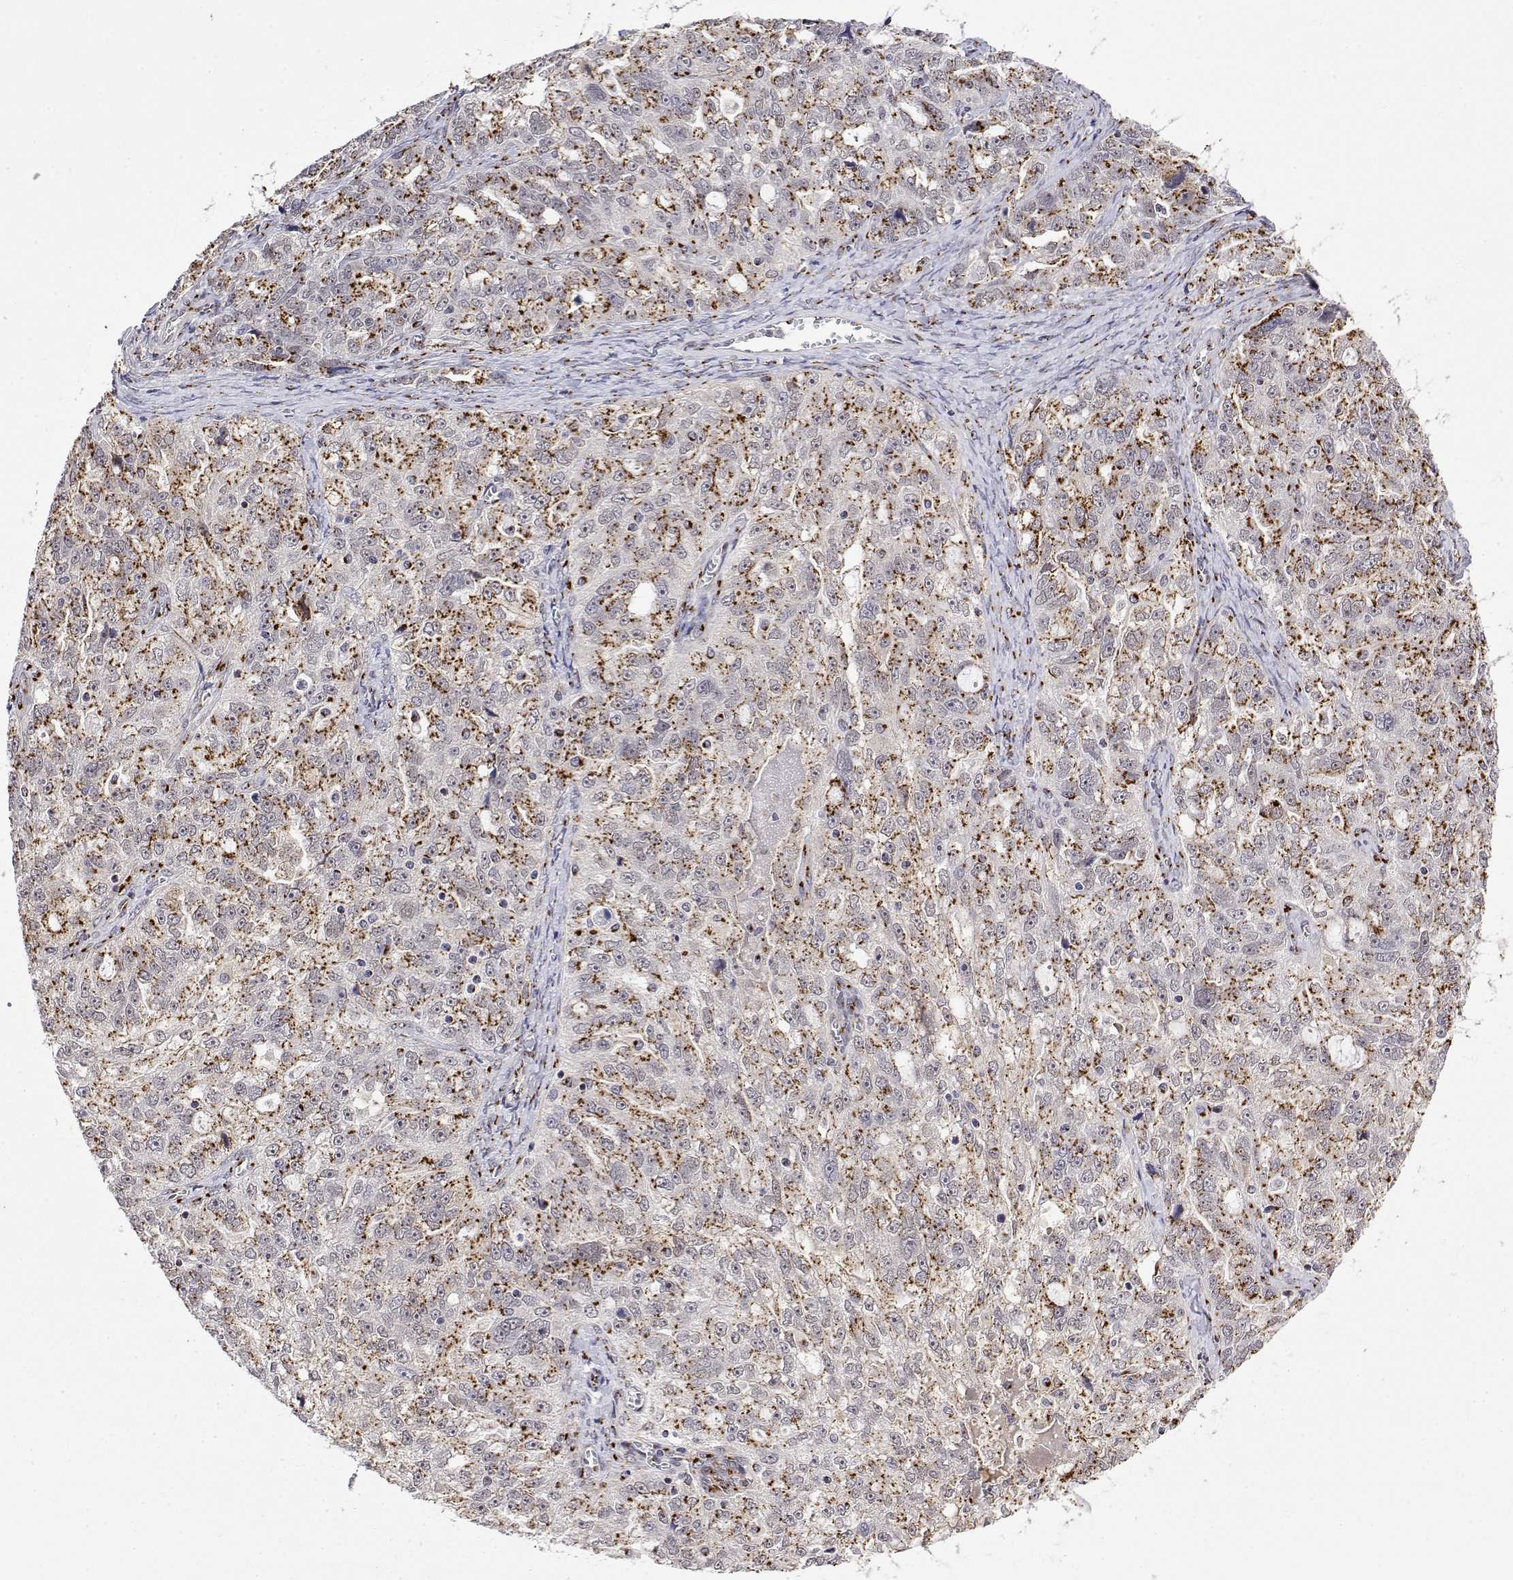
{"staining": {"intensity": "strong", "quantity": ">75%", "location": "cytoplasmic/membranous"}, "tissue": "ovarian cancer", "cell_type": "Tumor cells", "image_type": "cancer", "snomed": [{"axis": "morphology", "description": "Cystadenocarcinoma, serous, NOS"}, {"axis": "topography", "description": "Ovary"}], "caption": "IHC (DAB) staining of human serous cystadenocarcinoma (ovarian) shows strong cytoplasmic/membranous protein staining in approximately >75% of tumor cells.", "gene": "YIPF3", "patient": {"sex": "female", "age": 51}}